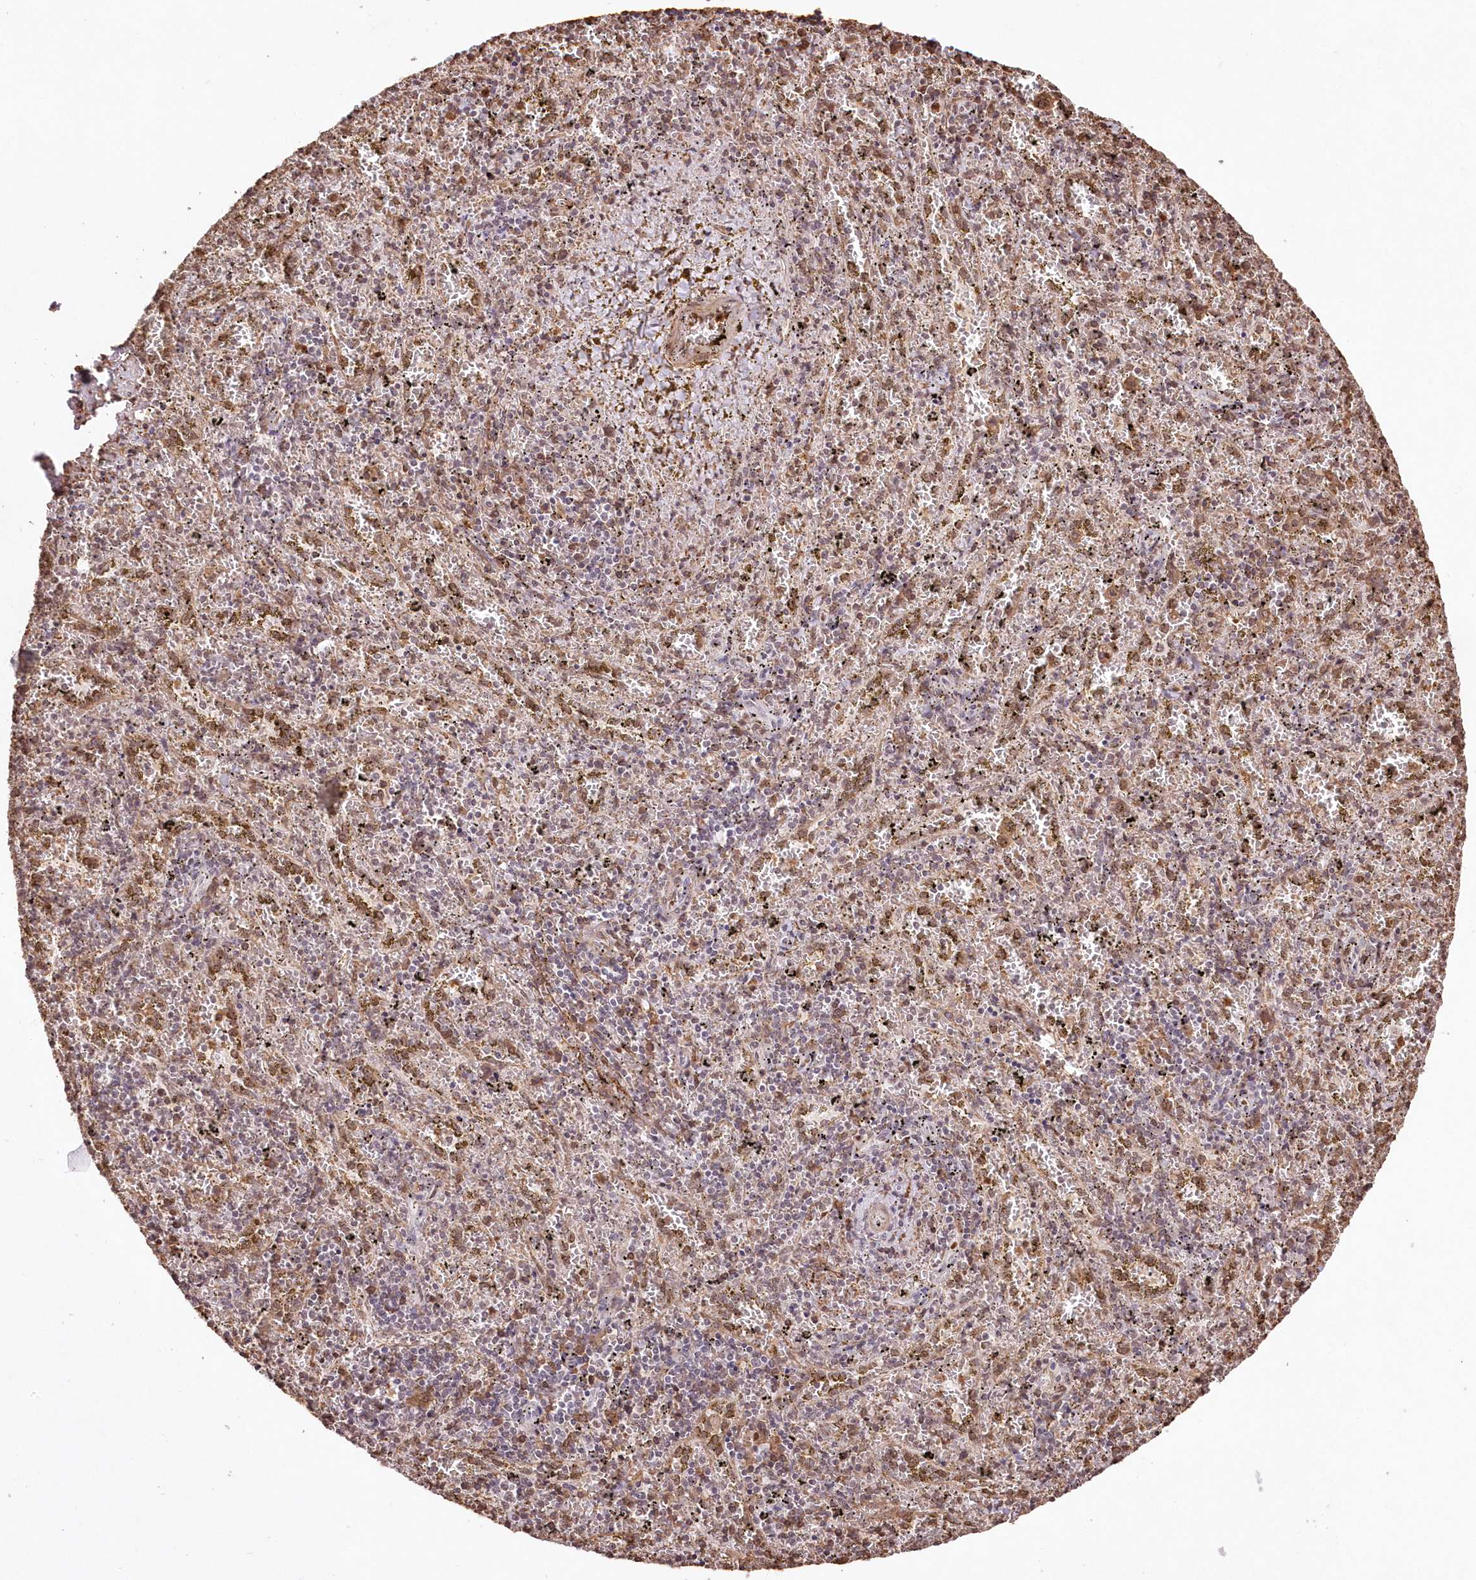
{"staining": {"intensity": "moderate", "quantity": "<25%", "location": "nuclear"}, "tissue": "spleen", "cell_type": "Cells in red pulp", "image_type": "normal", "snomed": [{"axis": "morphology", "description": "Normal tissue, NOS"}, {"axis": "topography", "description": "Spleen"}], "caption": "A photomicrograph of spleen stained for a protein shows moderate nuclear brown staining in cells in red pulp. The protein of interest is shown in brown color, while the nuclei are stained blue.", "gene": "ENSG00000275740", "patient": {"sex": "male", "age": 11}}